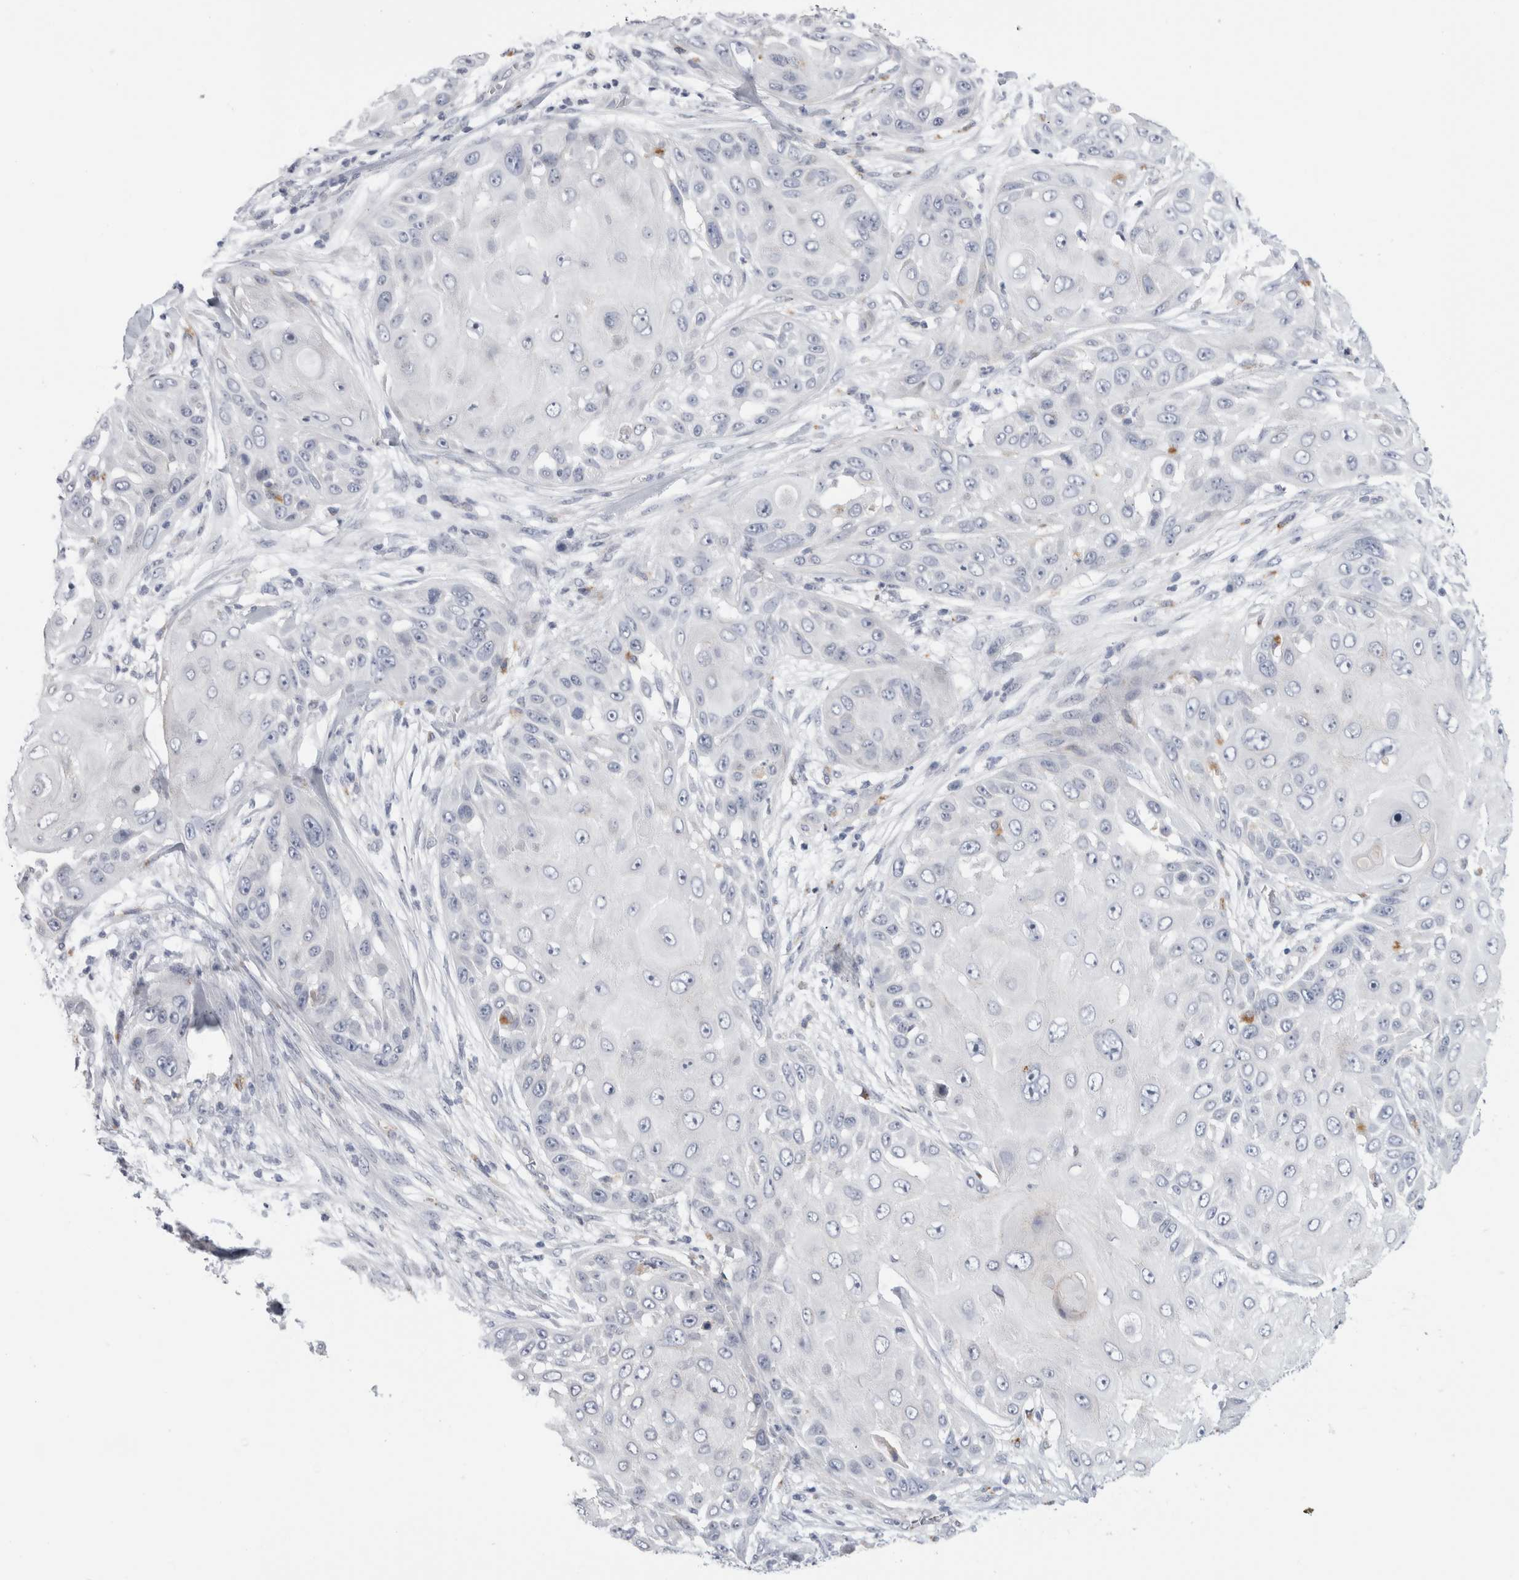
{"staining": {"intensity": "negative", "quantity": "none", "location": "none"}, "tissue": "skin cancer", "cell_type": "Tumor cells", "image_type": "cancer", "snomed": [{"axis": "morphology", "description": "Squamous cell carcinoma, NOS"}, {"axis": "topography", "description": "Skin"}], "caption": "A high-resolution micrograph shows immunohistochemistry staining of skin cancer (squamous cell carcinoma), which reveals no significant positivity in tumor cells. (DAB immunohistochemistry visualized using brightfield microscopy, high magnification).", "gene": "ANKMY1", "patient": {"sex": "female", "age": 44}}